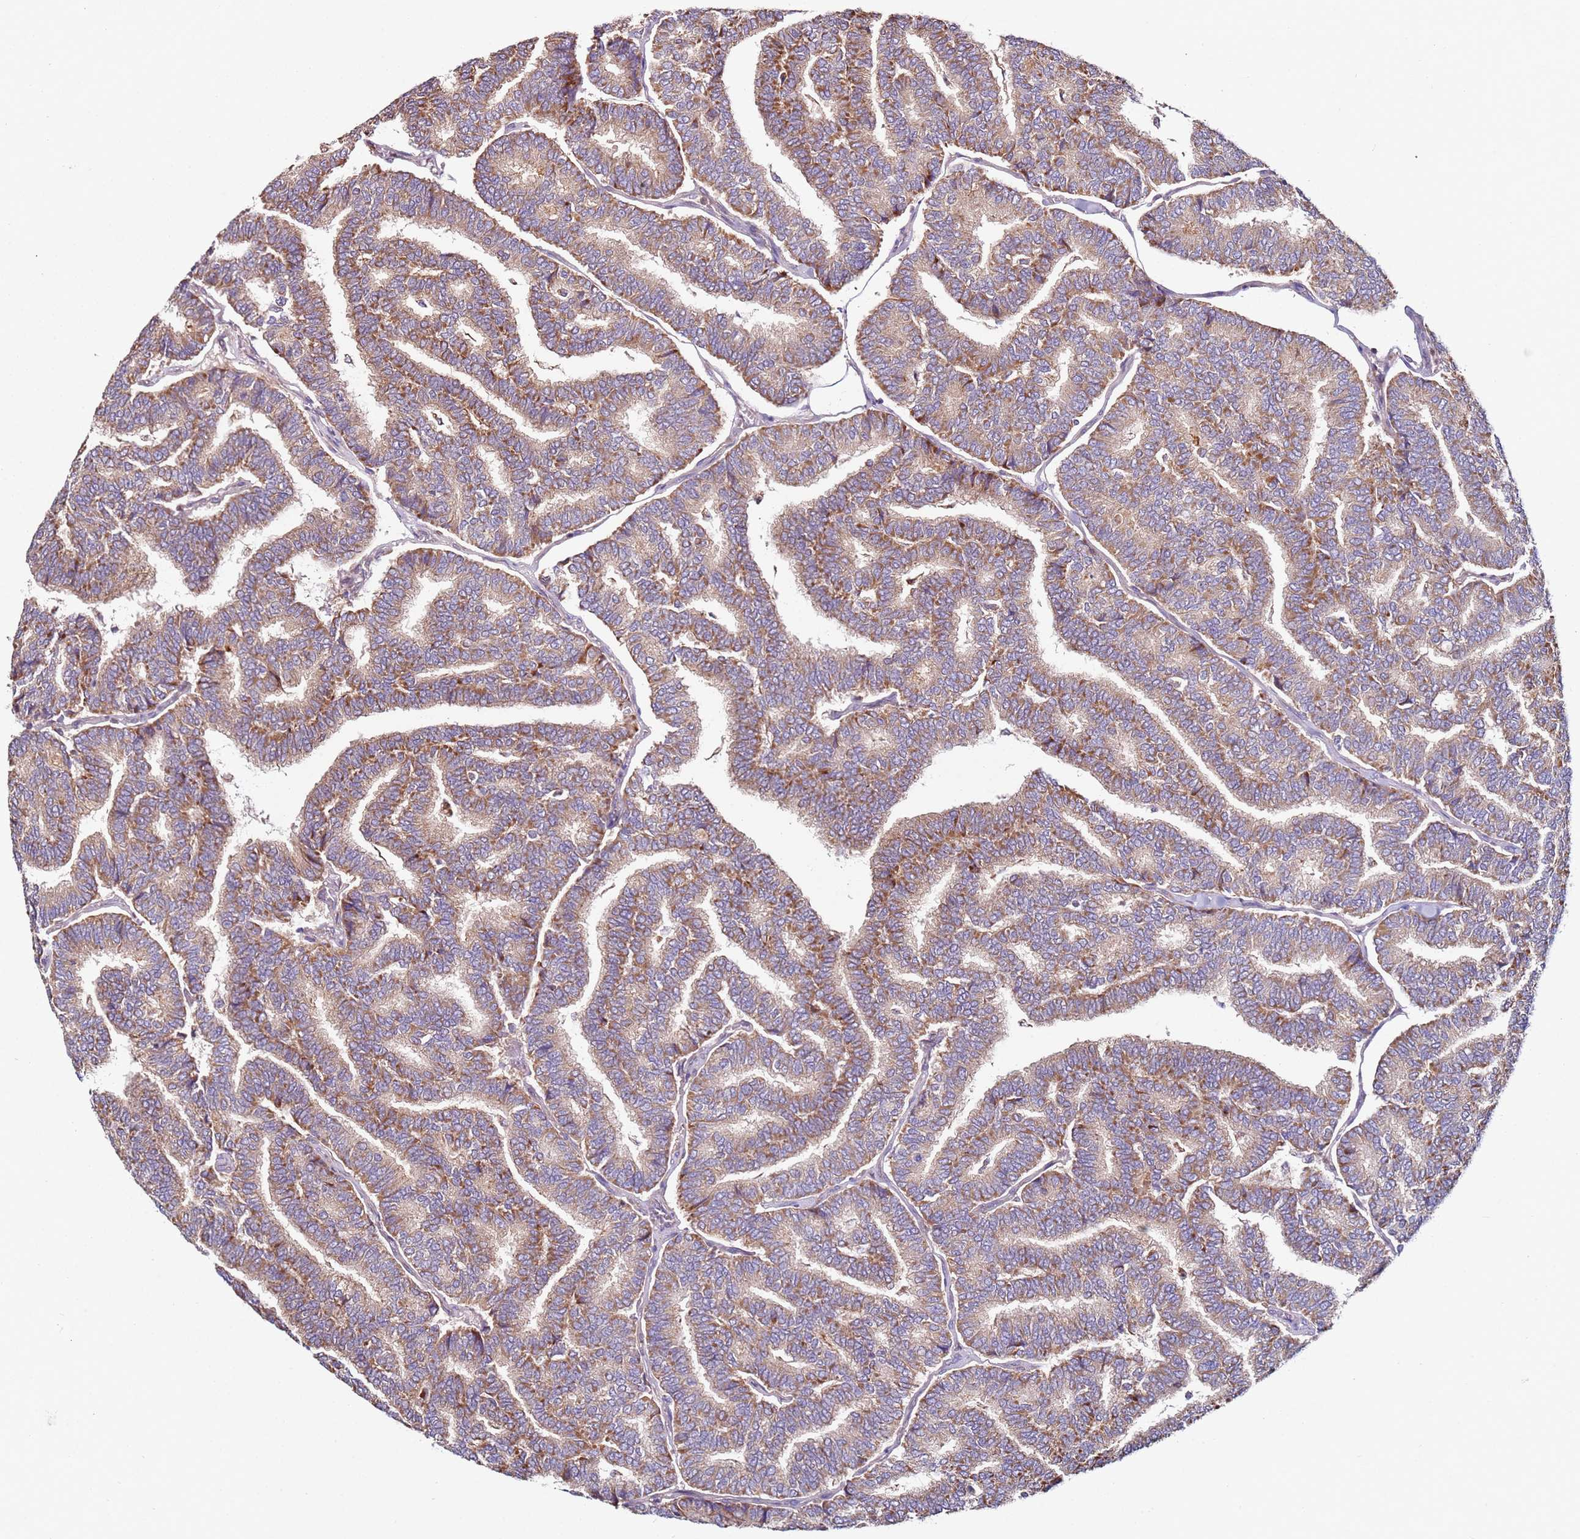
{"staining": {"intensity": "moderate", "quantity": ">75%", "location": "cytoplasmic/membranous"}, "tissue": "thyroid cancer", "cell_type": "Tumor cells", "image_type": "cancer", "snomed": [{"axis": "morphology", "description": "Papillary adenocarcinoma, NOS"}, {"axis": "topography", "description": "Thyroid gland"}], "caption": "Thyroid cancer stained for a protein (brown) reveals moderate cytoplasmic/membranous positive positivity in approximately >75% of tumor cells.", "gene": "CNOT9", "patient": {"sex": "female", "age": 35}}